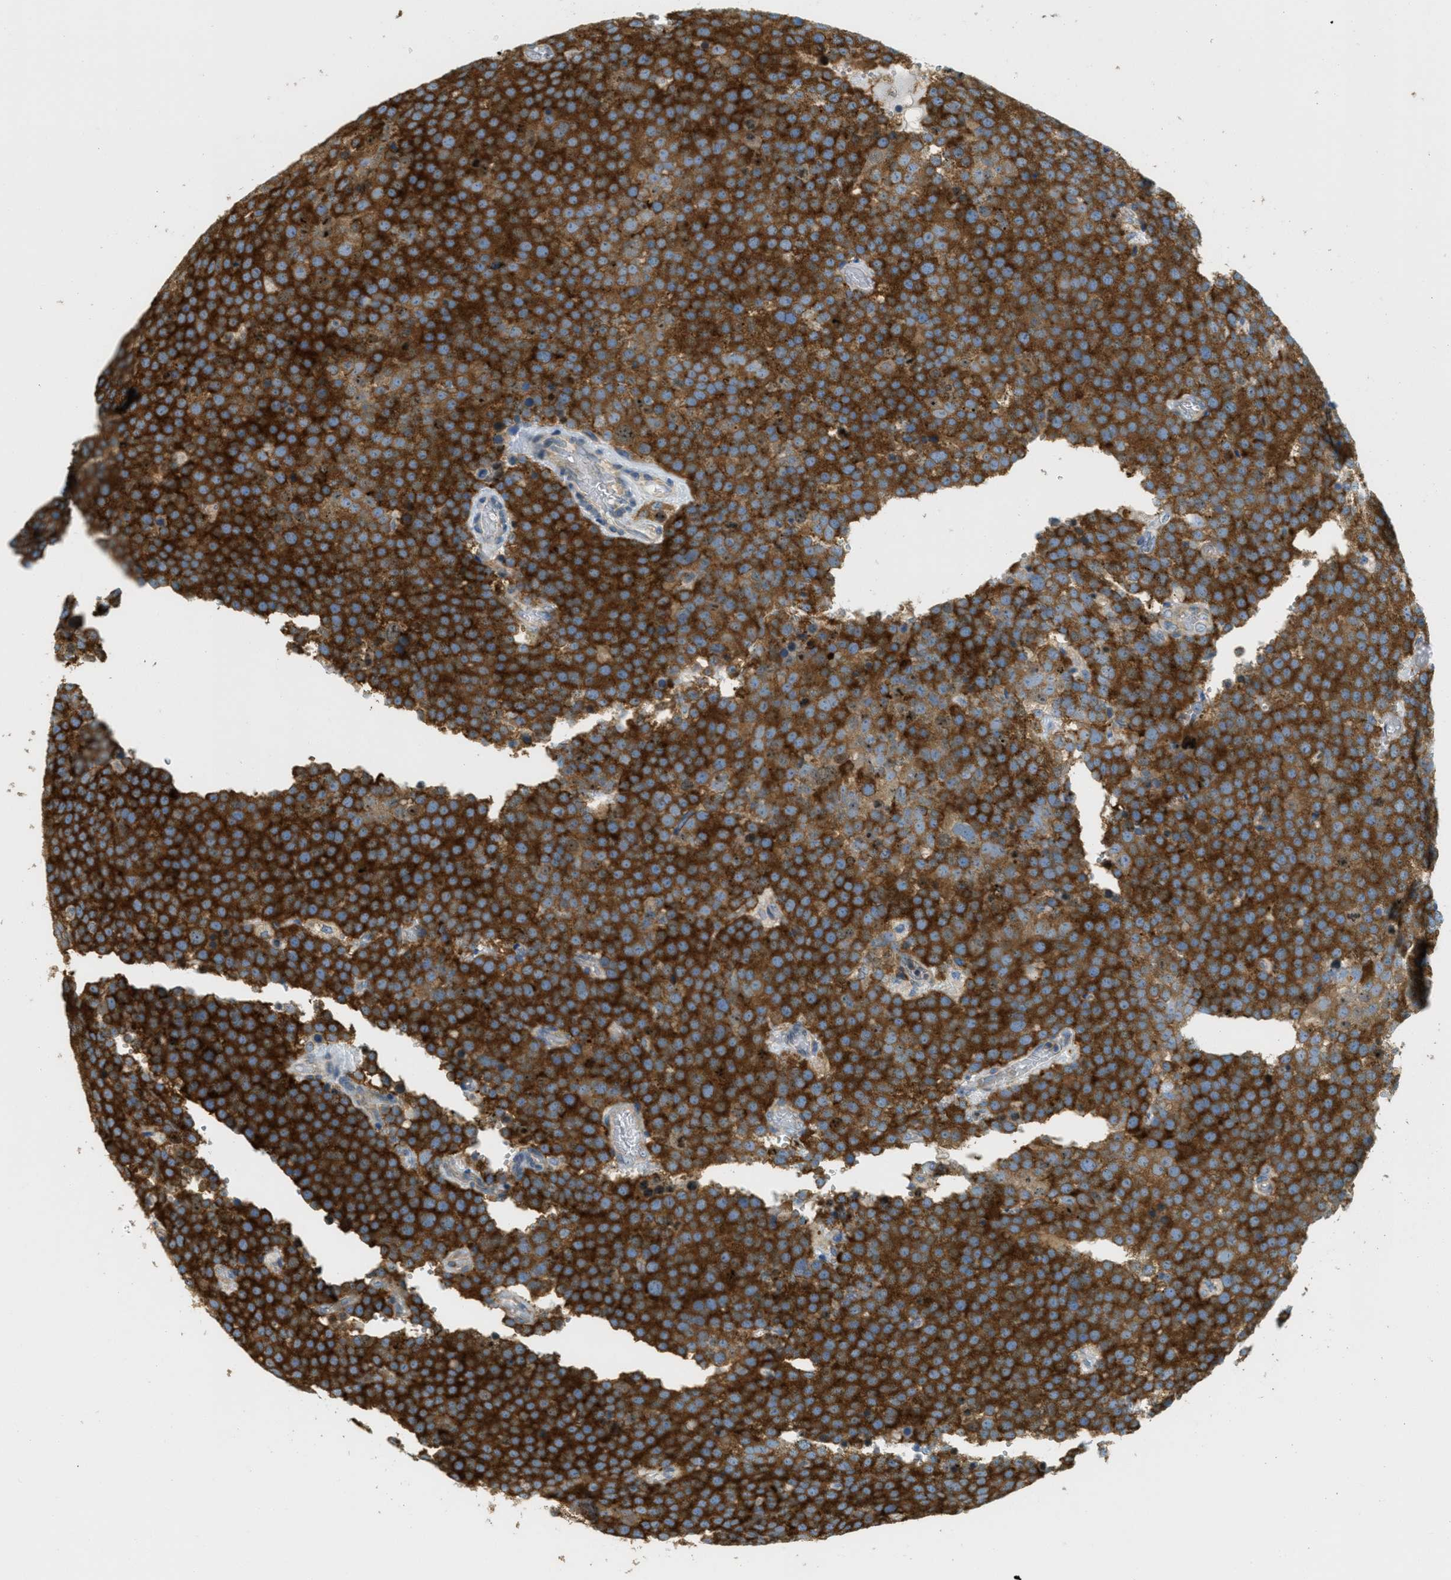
{"staining": {"intensity": "strong", "quantity": ">75%", "location": "cytoplasmic/membranous"}, "tissue": "testis cancer", "cell_type": "Tumor cells", "image_type": "cancer", "snomed": [{"axis": "morphology", "description": "Normal tissue, NOS"}, {"axis": "morphology", "description": "Seminoma, NOS"}, {"axis": "topography", "description": "Testis"}], "caption": "IHC of human testis cancer (seminoma) demonstrates high levels of strong cytoplasmic/membranous staining in about >75% of tumor cells.", "gene": "ABCF1", "patient": {"sex": "male", "age": 71}}